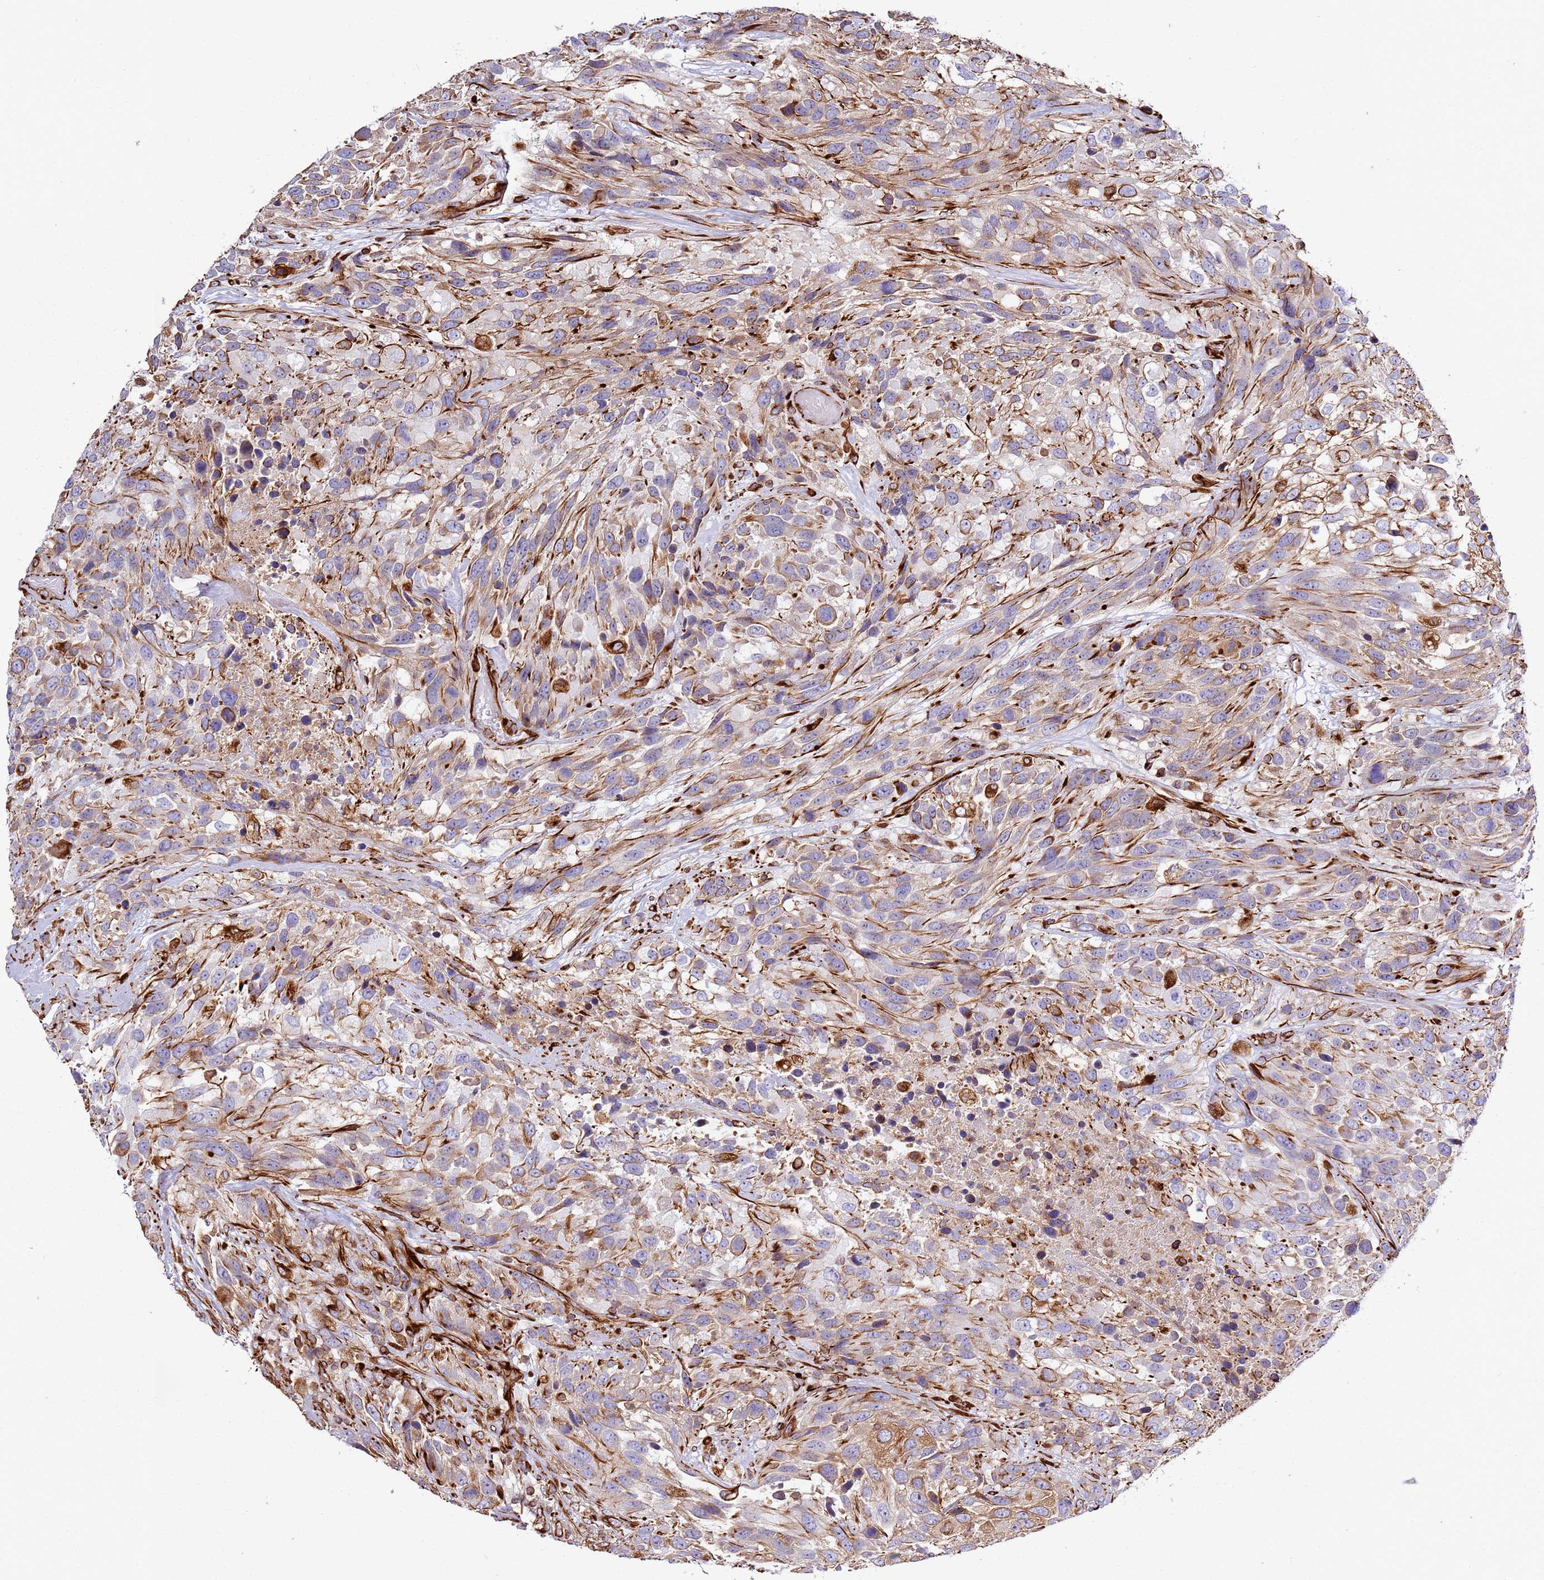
{"staining": {"intensity": "moderate", "quantity": "25%-75%", "location": "cytoplasmic/membranous"}, "tissue": "urothelial cancer", "cell_type": "Tumor cells", "image_type": "cancer", "snomed": [{"axis": "morphology", "description": "Urothelial carcinoma, High grade"}, {"axis": "topography", "description": "Urinary bladder"}], "caption": "Tumor cells exhibit medium levels of moderate cytoplasmic/membranous staining in approximately 25%-75% of cells in high-grade urothelial carcinoma.", "gene": "MRGPRE", "patient": {"sex": "female", "age": 70}}